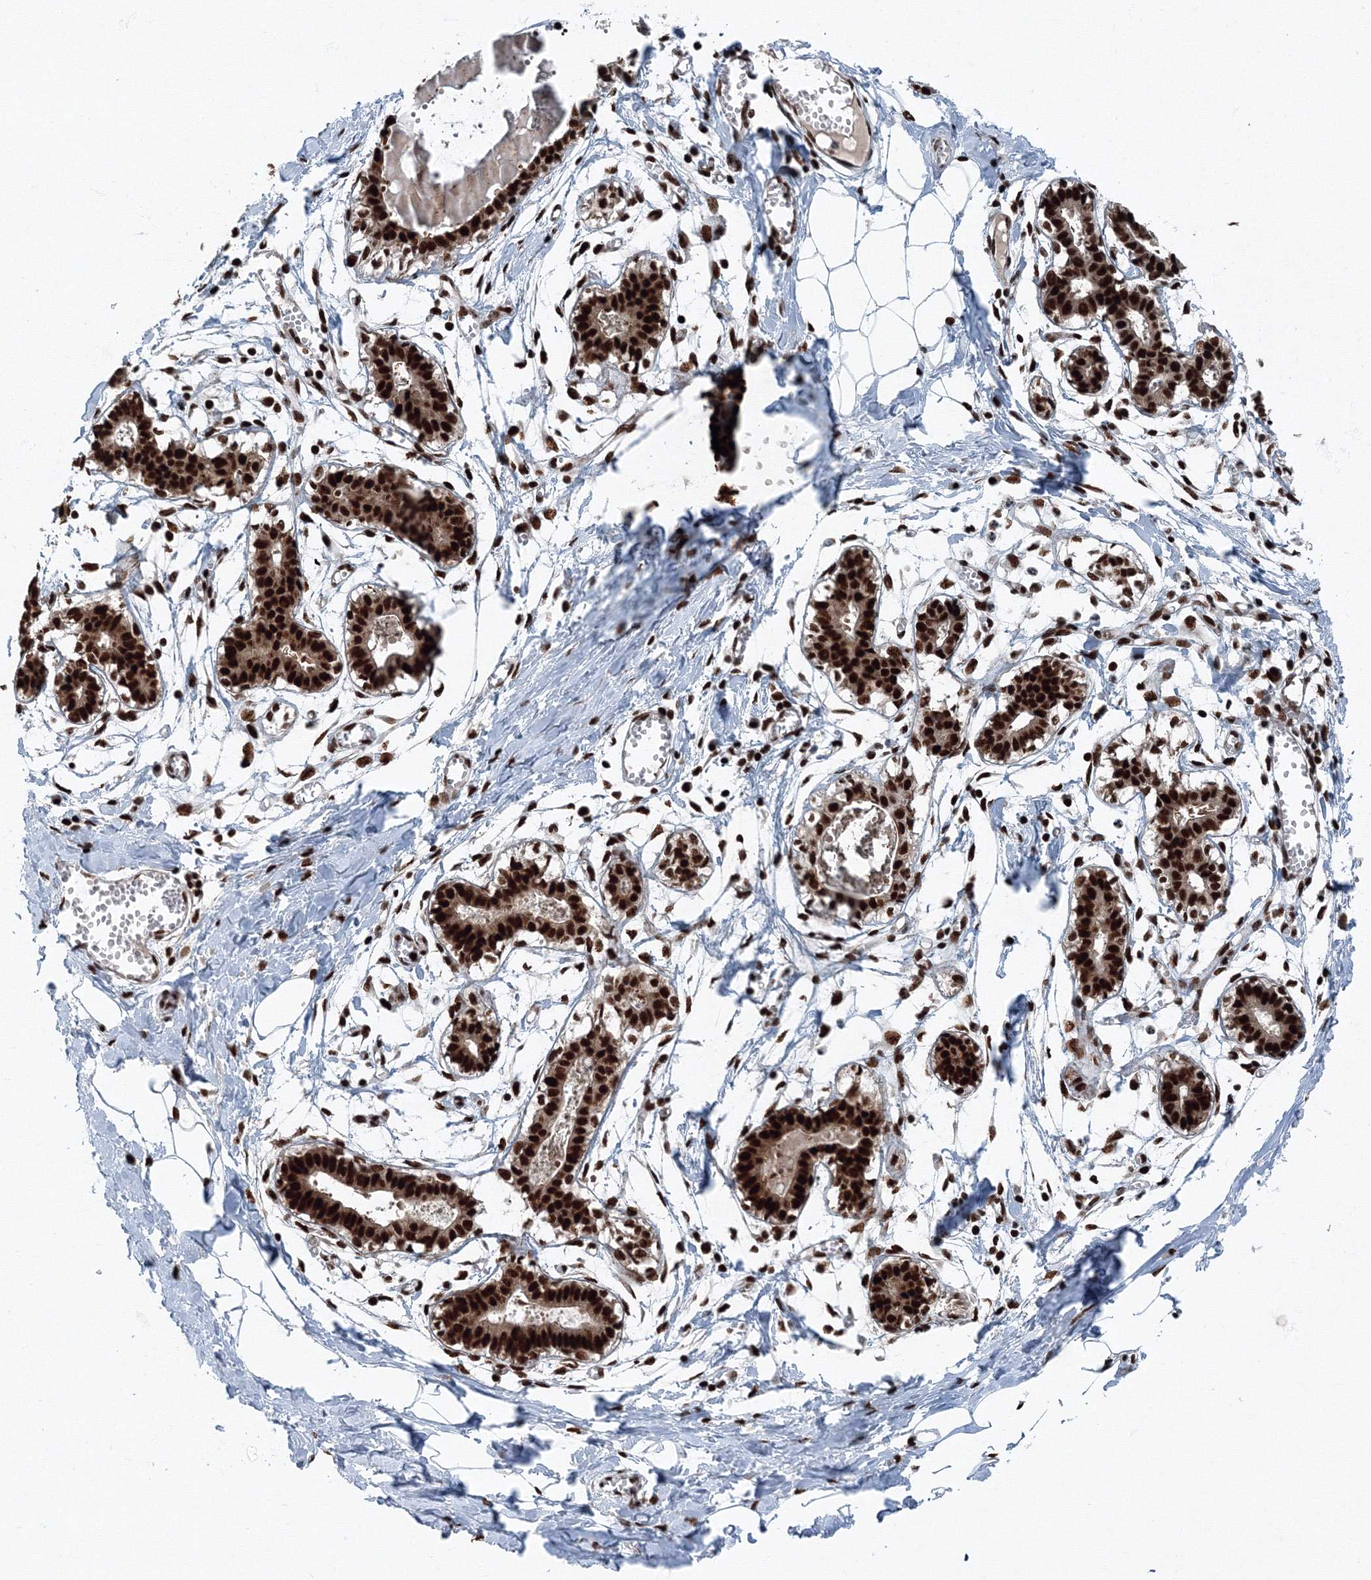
{"staining": {"intensity": "strong", "quantity": ">75%", "location": "nuclear"}, "tissue": "breast", "cell_type": "Adipocytes", "image_type": "normal", "snomed": [{"axis": "morphology", "description": "Normal tissue, NOS"}, {"axis": "topography", "description": "Breast"}], "caption": "DAB (3,3'-diaminobenzidine) immunohistochemical staining of unremarkable breast reveals strong nuclear protein expression in approximately >75% of adipocytes. The staining was performed using DAB (3,3'-diaminobenzidine) to visualize the protein expression in brown, while the nuclei were stained in blue with hematoxylin (Magnification: 20x).", "gene": "SNRPC", "patient": {"sex": "female", "age": 27}}